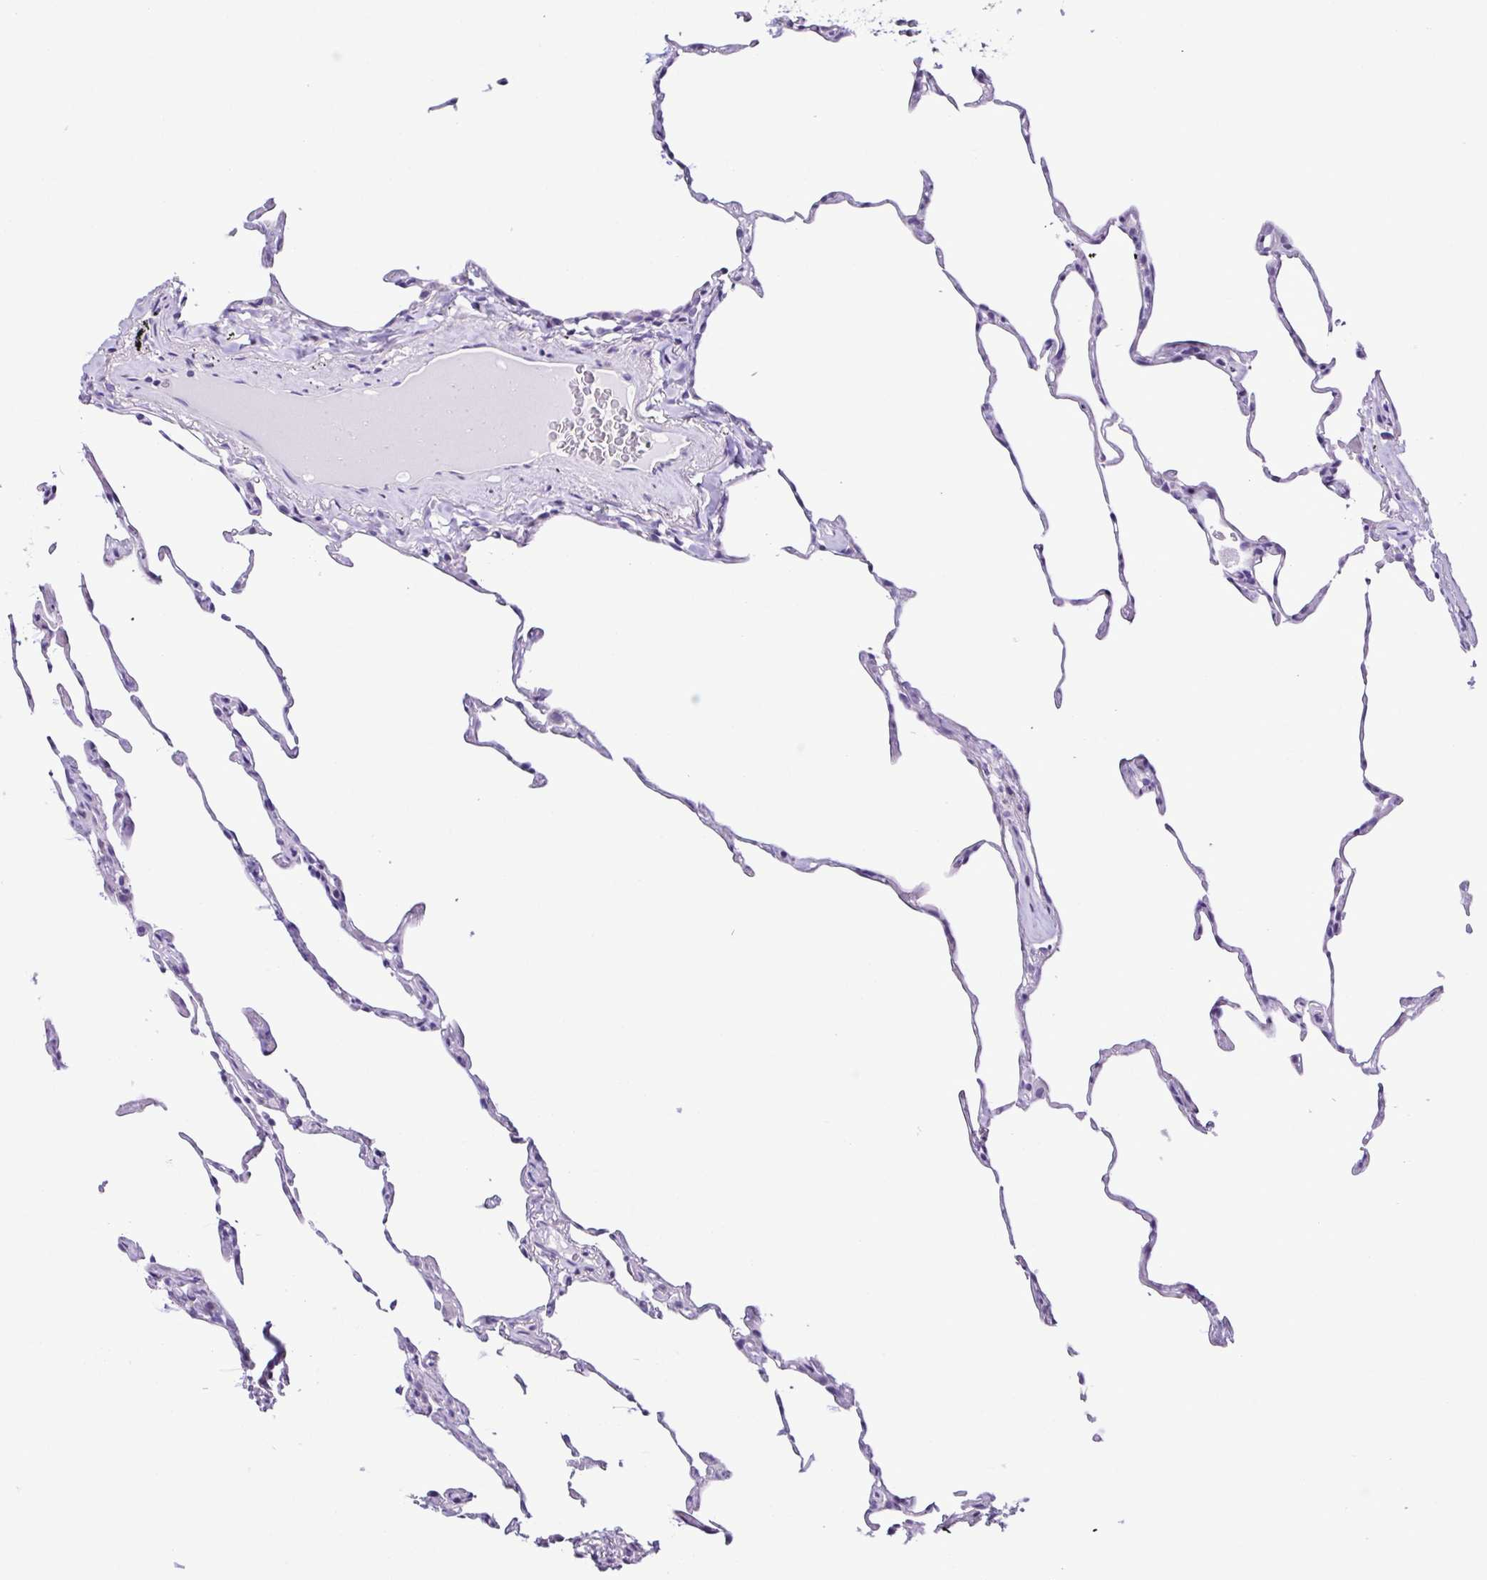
{"staining": {"intensity": "negative", "quantity": "none", "location": "none"}, "tissue": "lung", "cell_type": "Alveolar cells", "image_type": "normal", "snomed": [{"axis": "morphology", "description": "Normal tissue, NOS"}, {"axis": "topography", "description": "Lung"}], "caption": "Protein analysis of benign lung demonstrates no significant expression in alveolar cells.", "gene": "SRL", "patient": {"sex": "female", "age": 57}}